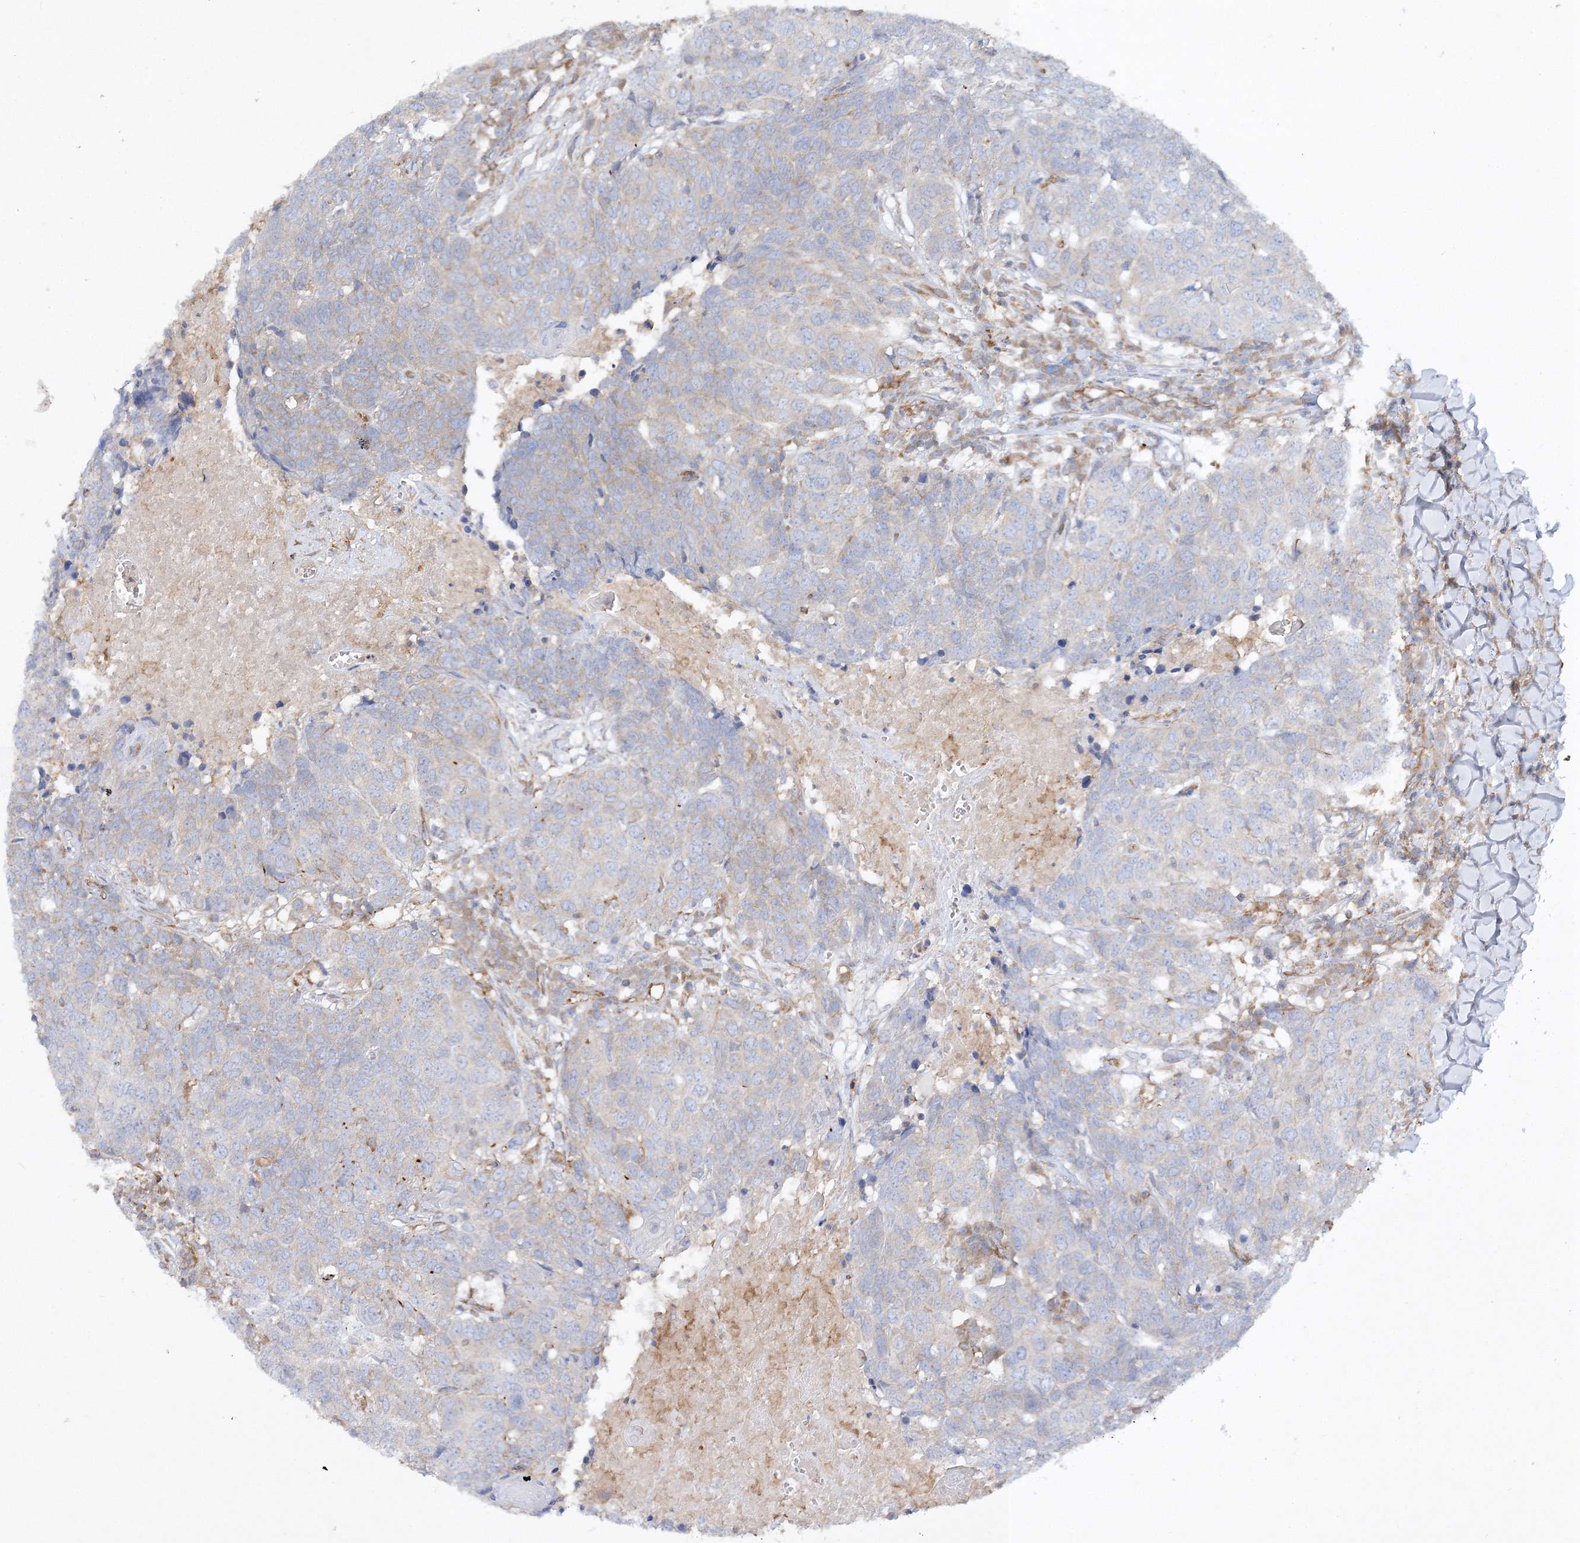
{"staining": {"intensity": "weak", "quantity": "<25%", "location": "cytoplasmic/membranous"}, "tissue": "head and neck cancer", "cell_type": "Tumor cells", "image_type": "cancer", "snomed": [{"axis": "morphology", "description": "Squamous cell carcinoma, NOS"}, {"axis": "topography", "description": "Head-Neck"}], "caption": "Human head and neck squamous cell carcinoma stained for a protein using immunohistochemistry (IHC) reveals no positivity in tumor cells.", "gene": "WDR37", "patient": {"sex": "male", "age": 66}}